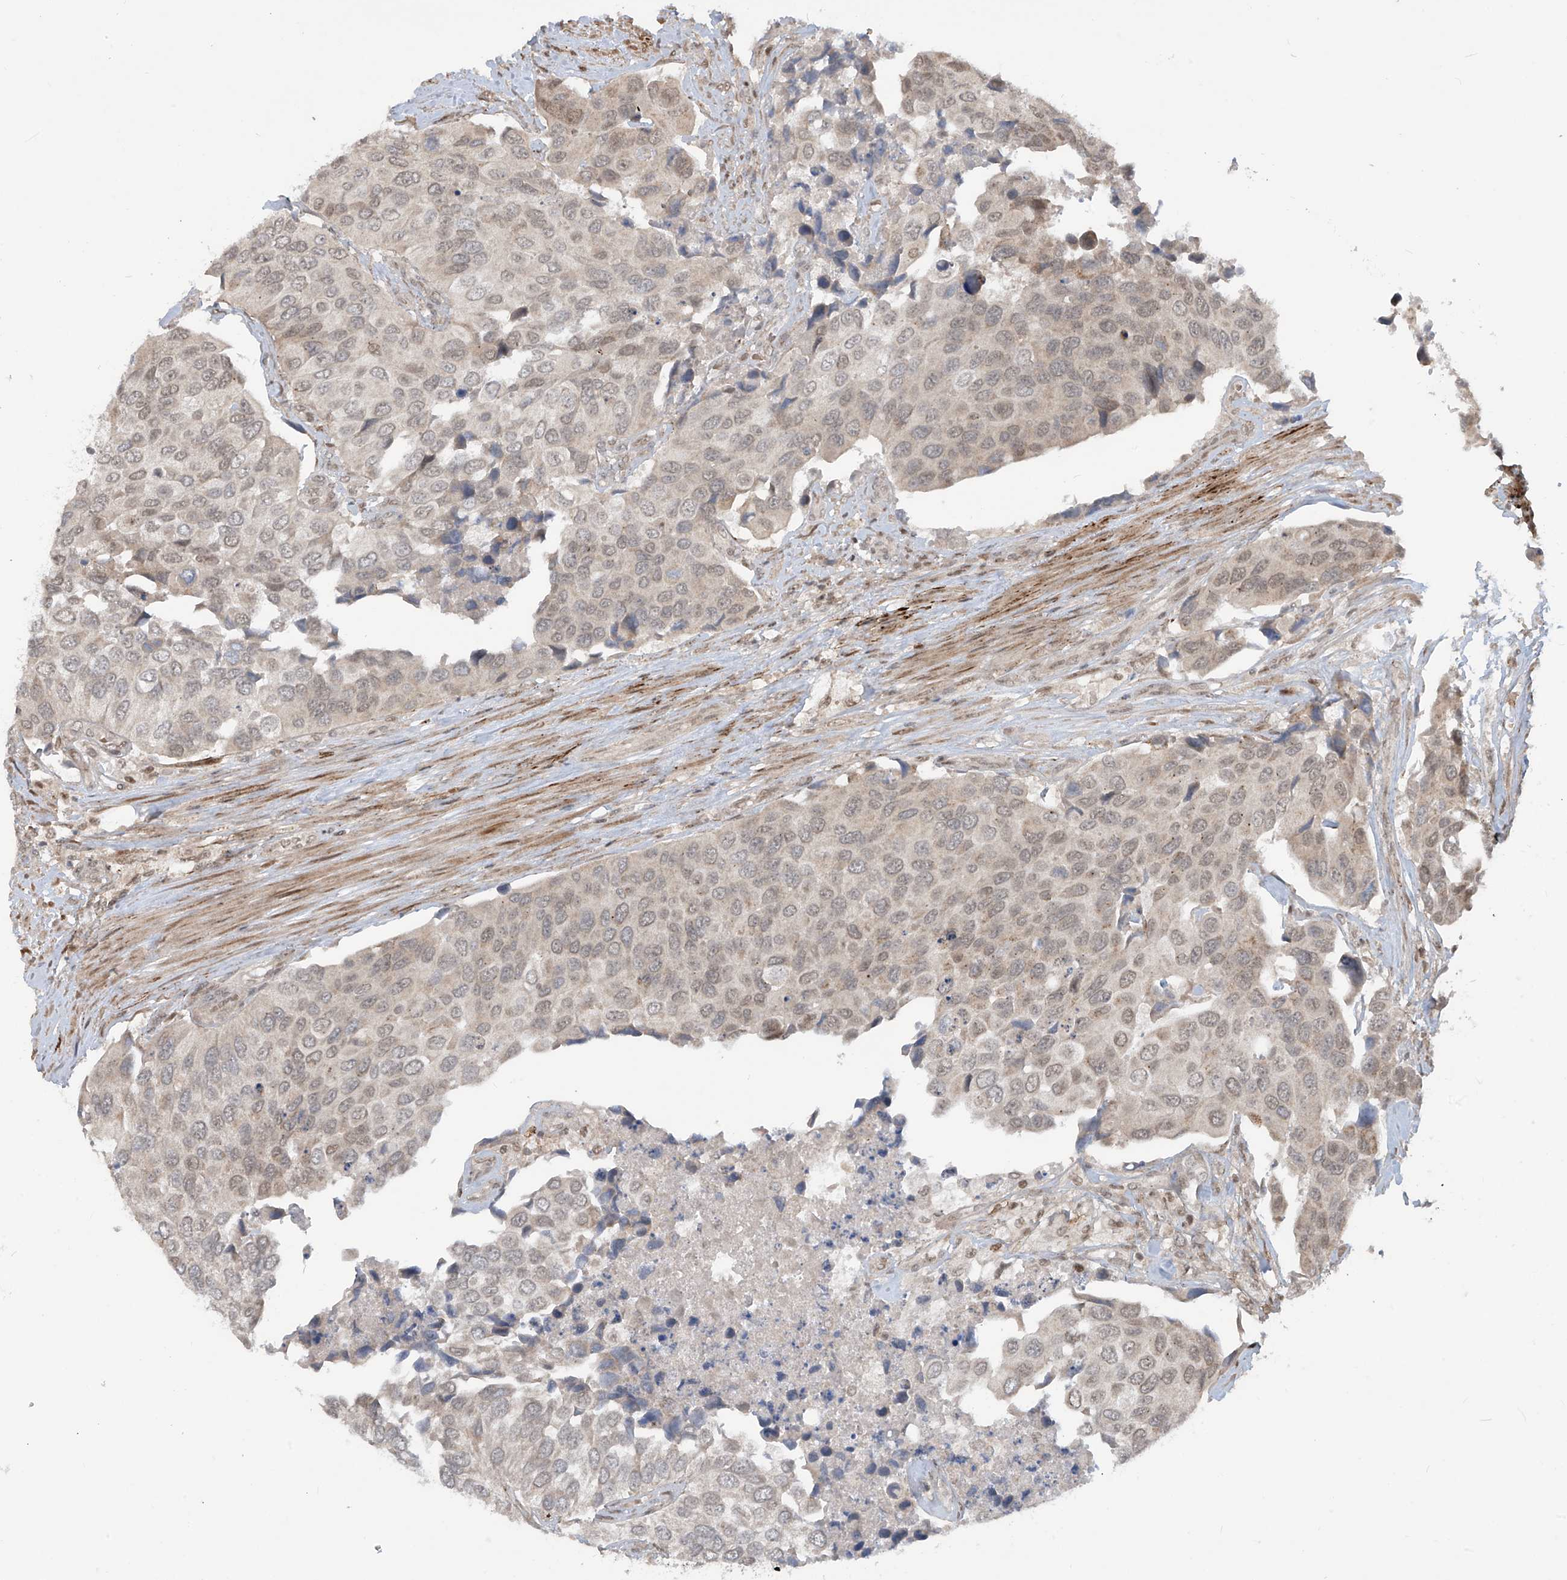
{"staining": {"intensity": "weak", "quantity": ">75%", "location": "nuclear"}, "tissue": "urothelial cancer", "cell_type": "Tumor cells", "image_type": "cancer", "snomed": [{"axis": "morphology", "description": "Urothelial carcinoma, High grade"}, {"axis": "topography", "description": "Urinary bladder"}], "caption": "IHC histopathology image of neoplastic tissue: human urothelial cancer stained using immunohistochemistry (IHC) demonstrates low levels of weak protein expression localized specifically in the nuclear of tumor cells, appearing as a nuclear brown color.", "gene": "LAGE3", "patient": {"sex": "male", "age": 74}}